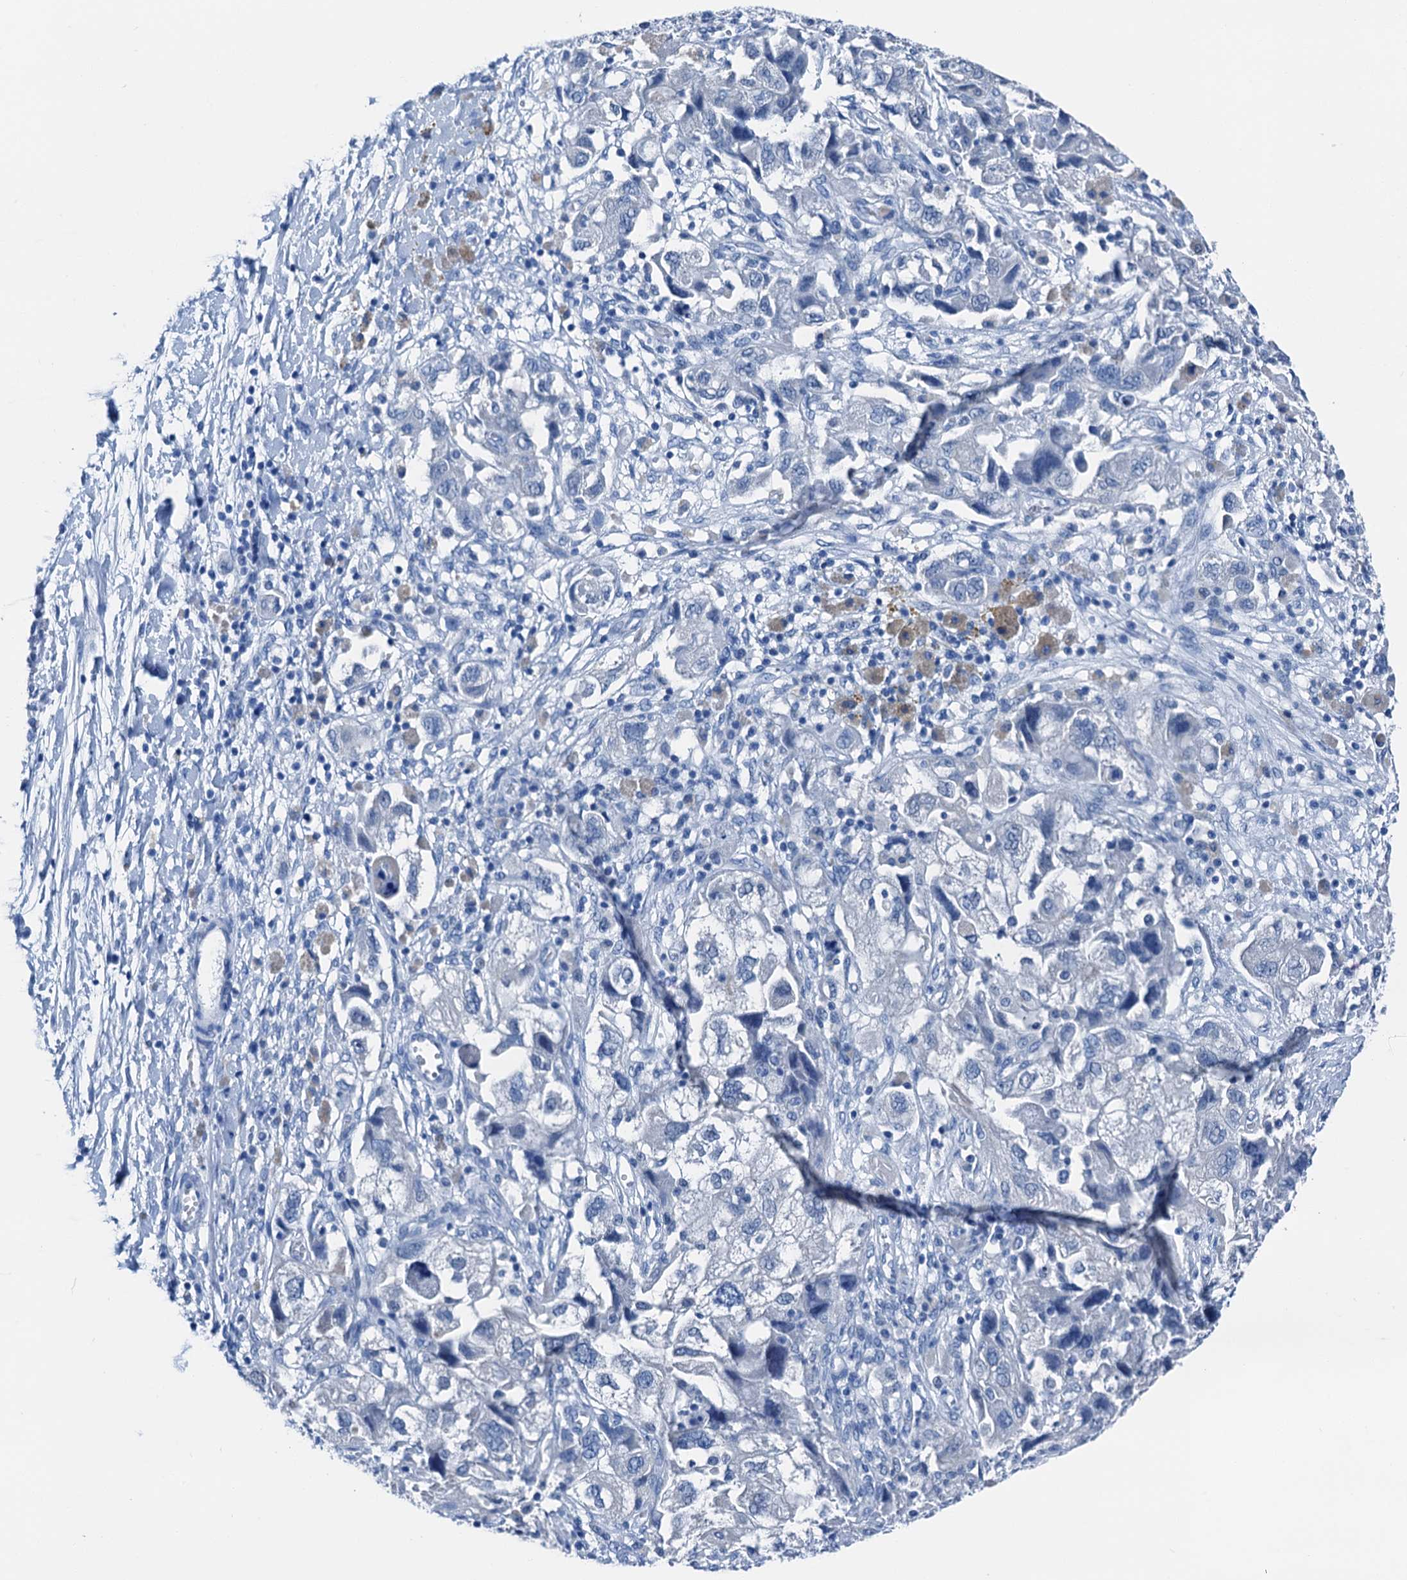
{"staining": {"intensity": "negative", "quantity": "none", "location": "none"}, "tissue": "ovarian cancer", "cell_type": "Tumor cells", "image_type": "cancer", "snomed": [{"axis": "morphology", "description": "Carcinoma, NOS"}, {"axis": "morphology", "description": "Cystadenocarcinoma, serous, NOS"}, {"axis": "topography", "description": "Ovary"}], "caption": "This is an immunohistochemistry (IHC) photomicrograph of human ovarian cancer. There is no expression in tumor cells.", "gene": "CBLN3", "patient": {"sex": "female", "age": 69}}